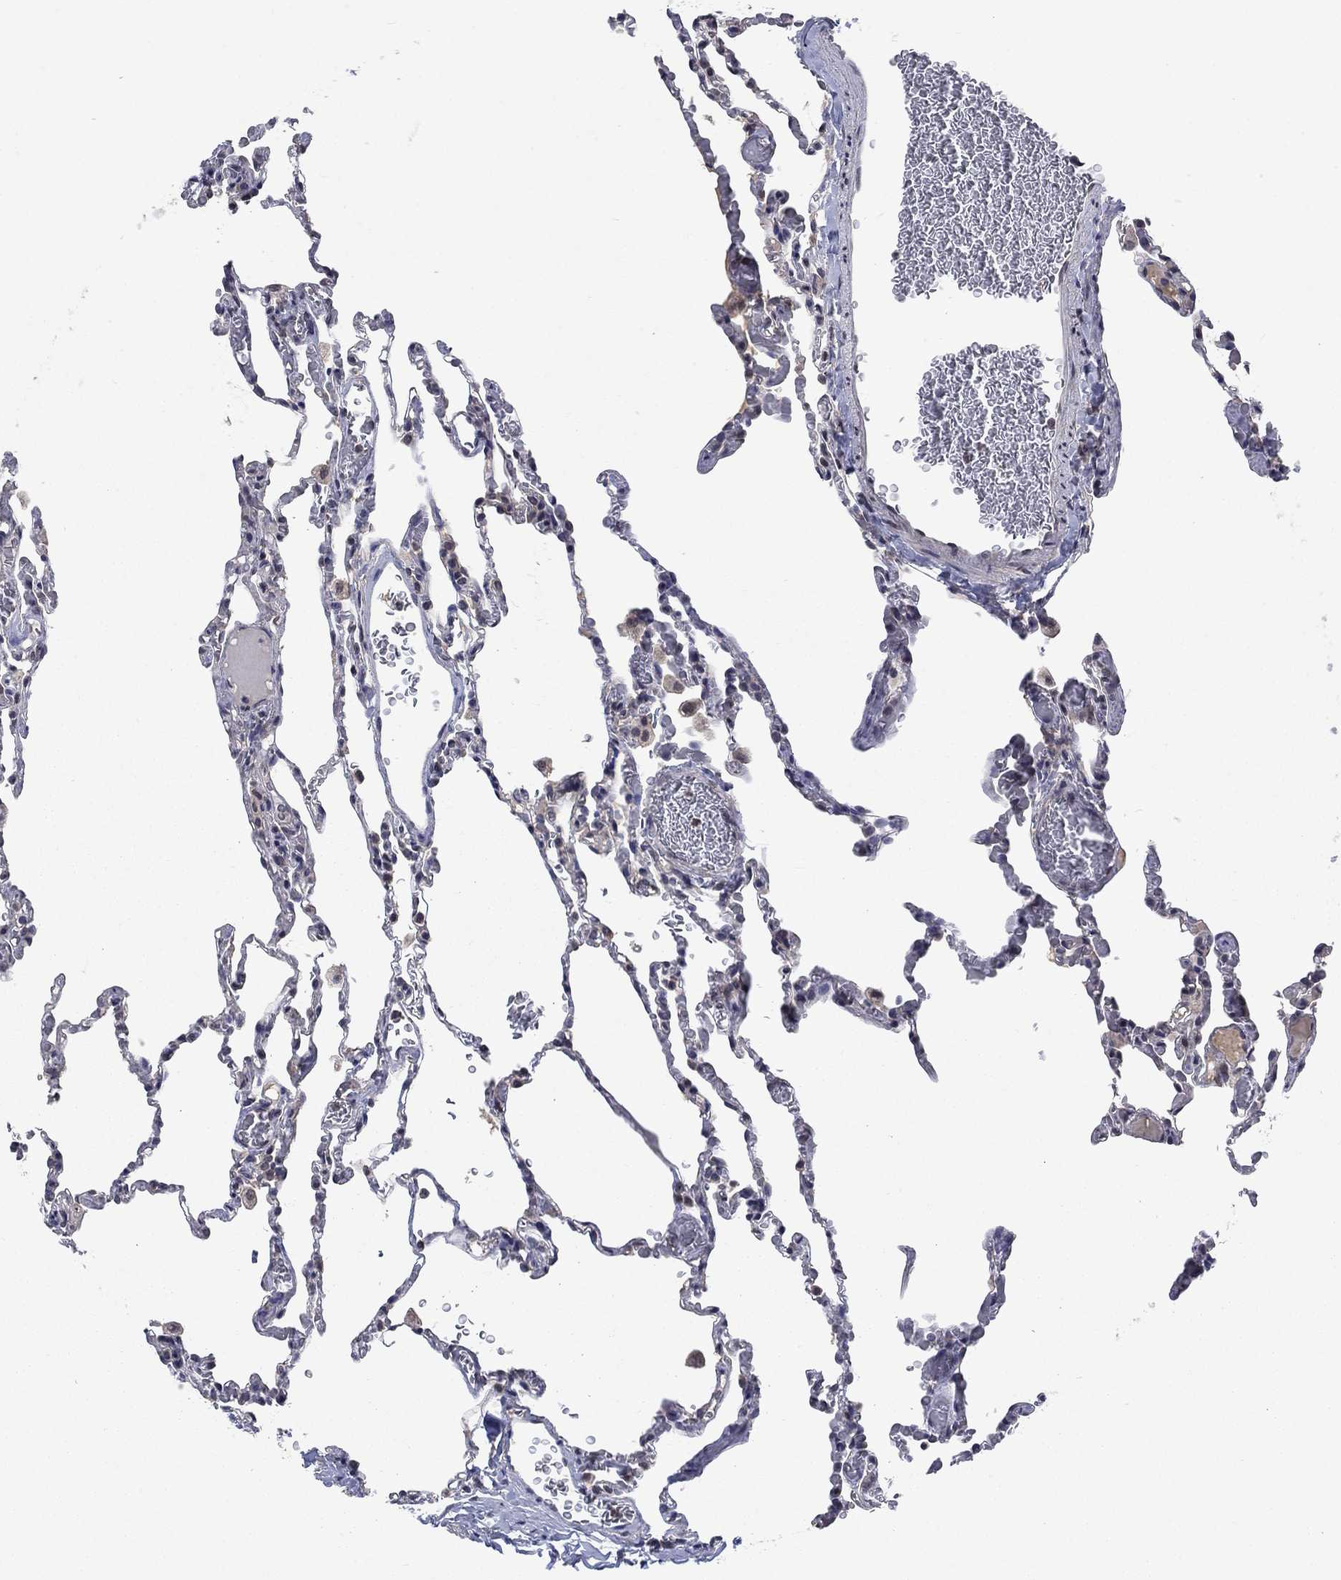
{"staining": {"intensity": "negative", "quantity": "none", "location": "none"}, "tissue": "lung", "cell_type": "Alveolar cells", "image_type": "normal", "snomed": [{"axis": "morphology", "description": "Normal tissue, NOS"}, {"axis": "topography", "description": "Lung"}], "caption": "High power microscopy micrograph of an immunohistochemistry micrograph of normal lung, revealing no significant expression in alveolar cells.", "gene": "SPATA33", "patient": {"sex": "female", "age": 43}}